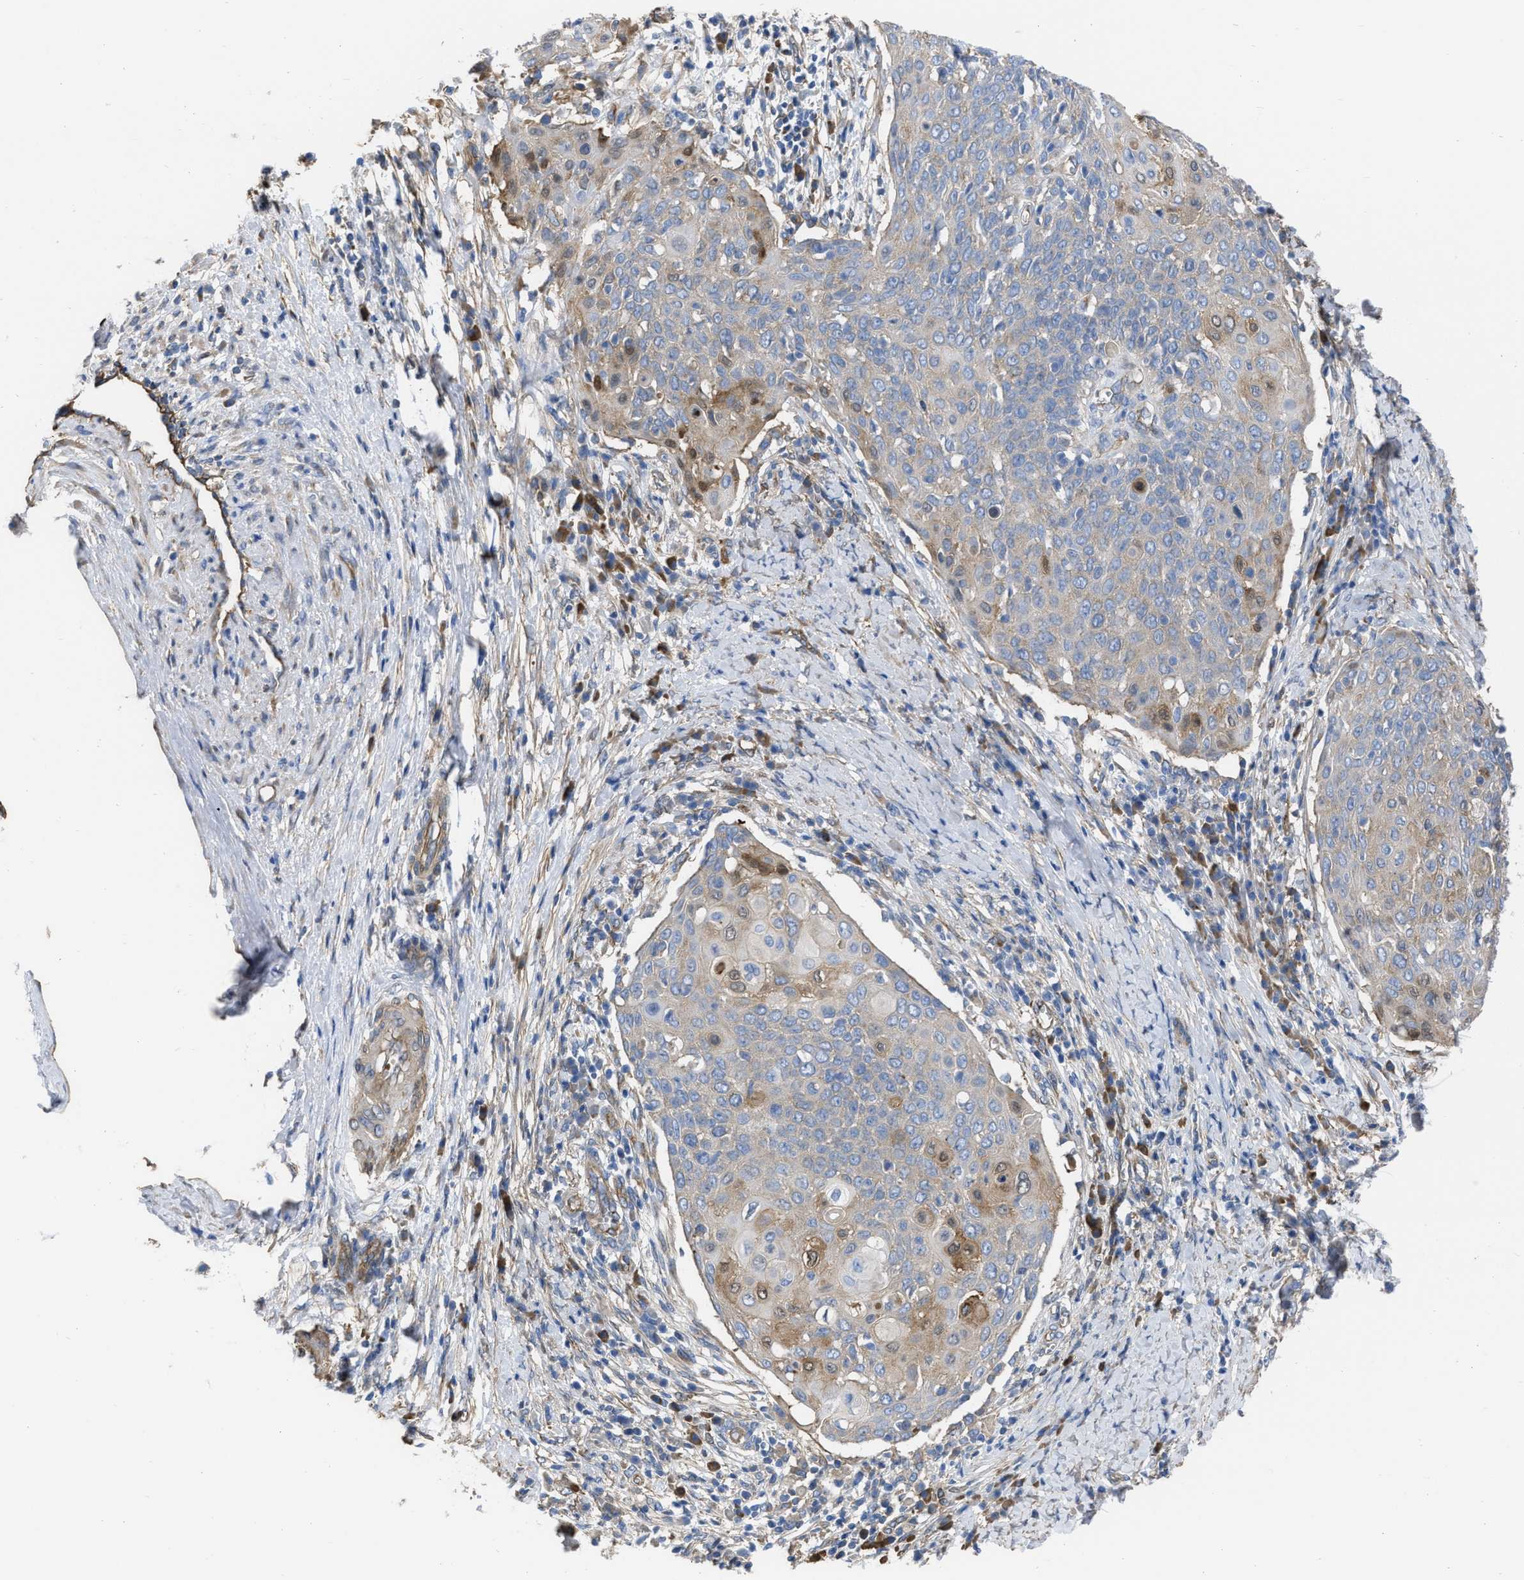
{"staining": {"intensity": "weak", "quantity": "<25%", "location": "cytoplasmic/membranous"}, "tissue": "cervical cancer", "cell_type": "Tumor cells", "image_type": "cancer", "snomed": [{"axis": "morphology", "description": "Squamous cell carcinoma, NOS"}, {"axis": "topography", "description": "Cervix"}], "caption": "The photomicrograph demonstrates no staining of tumor cells in cervical squamous cell carcinoma. (DAB immunohistochemistry (IHC) visualized using brightfield microscopy, high magnification).", "gene": "TRIOBP", "patient": {"sex": "female", "age": 39}}